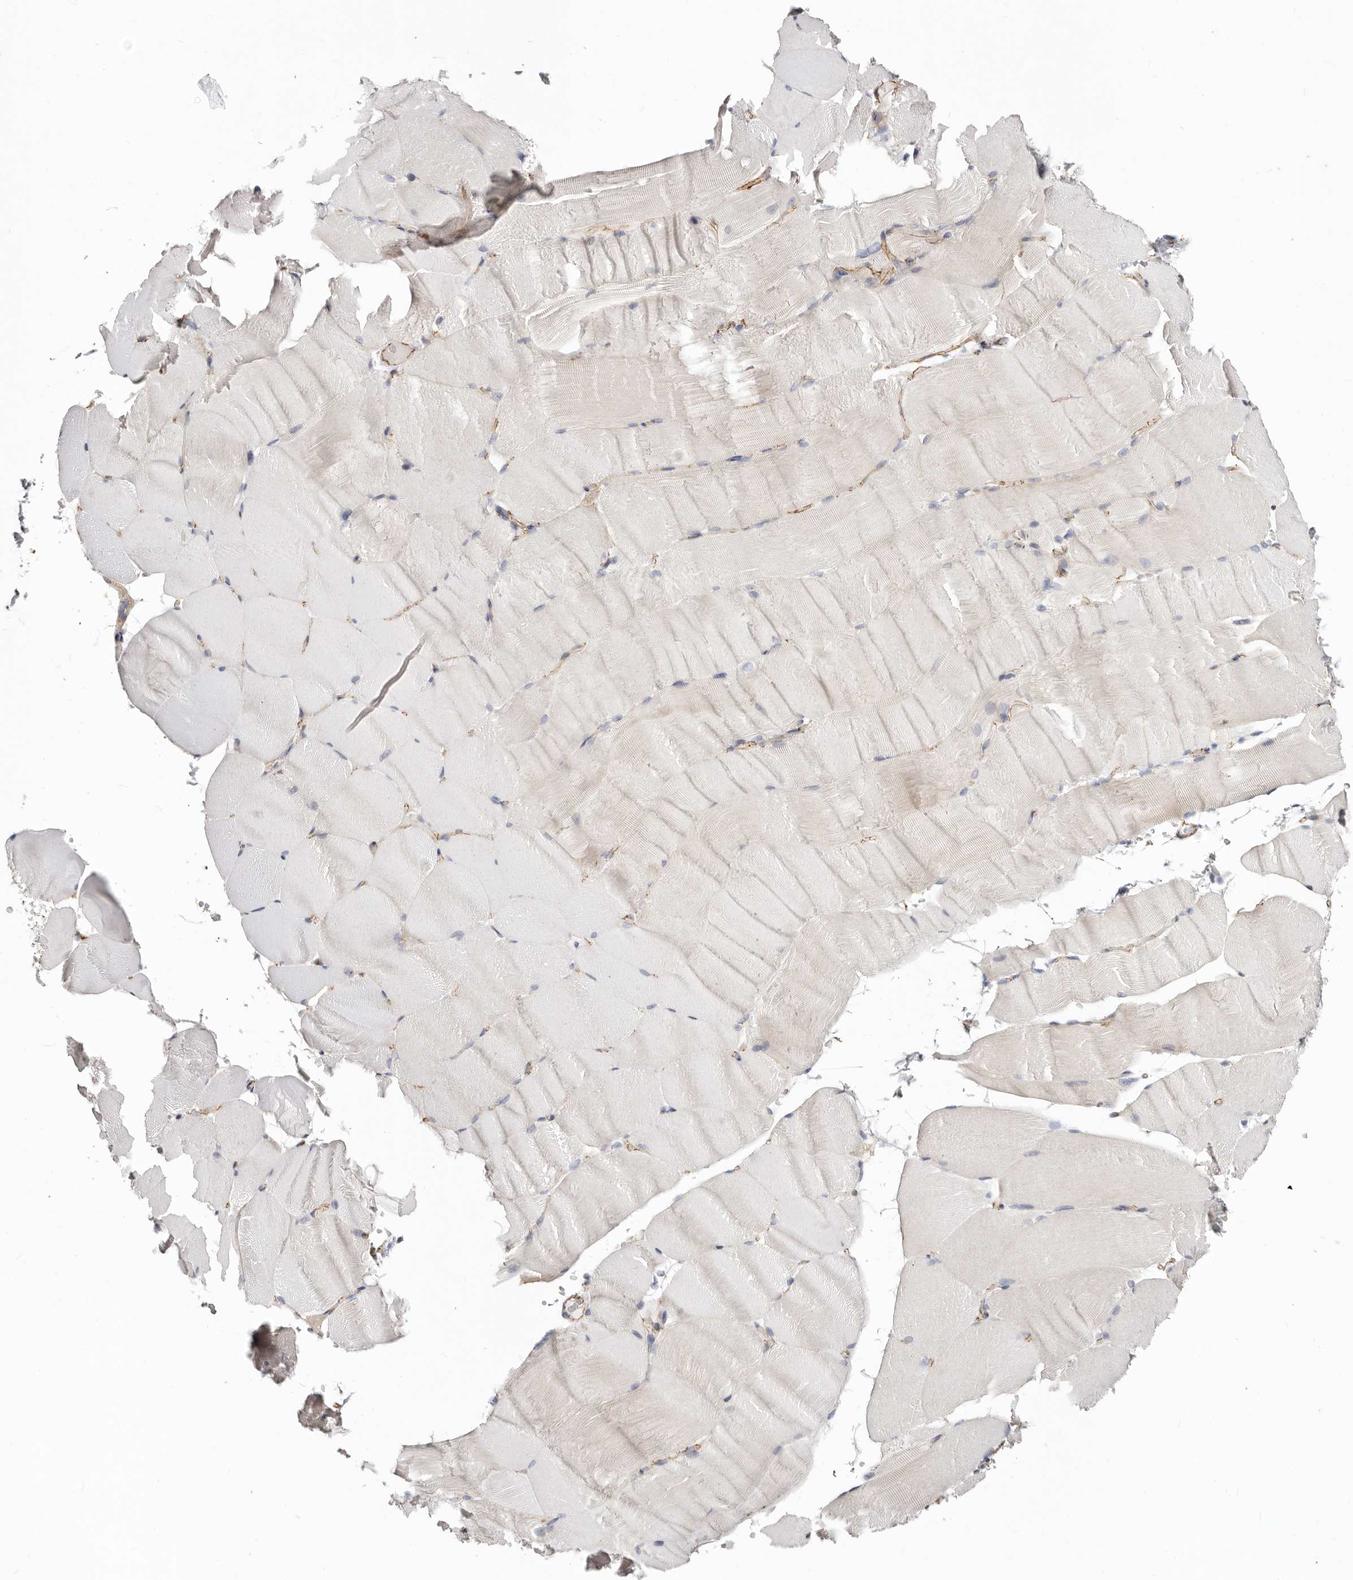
{"staining": {"intensity": "negative", "quantity": "none", "location": "none"}, "tissue": "skeletal muscle", "cell_type": "Myocytes", "image_type": "normal", "snomed": [{"axis": "morphology", "description": "Normal tissue, NOS"}, {"axis": "topography", "description": "Skeletal muscle"}, {"axis": "topography", "description": "Parathyroid gland"}], "caption": "Immunohistochemistry image of normal human skeletal muscle stained for a protein (brown), which displays no staining in myocytes. The staining was performed using DAB to visualize the protein expression in brown, while the nuclei were stained in blue with hematoxylin (Magnification: 20x).", "gene": "CTNNB1", "patient": {"sex": "female", "age": 37}}